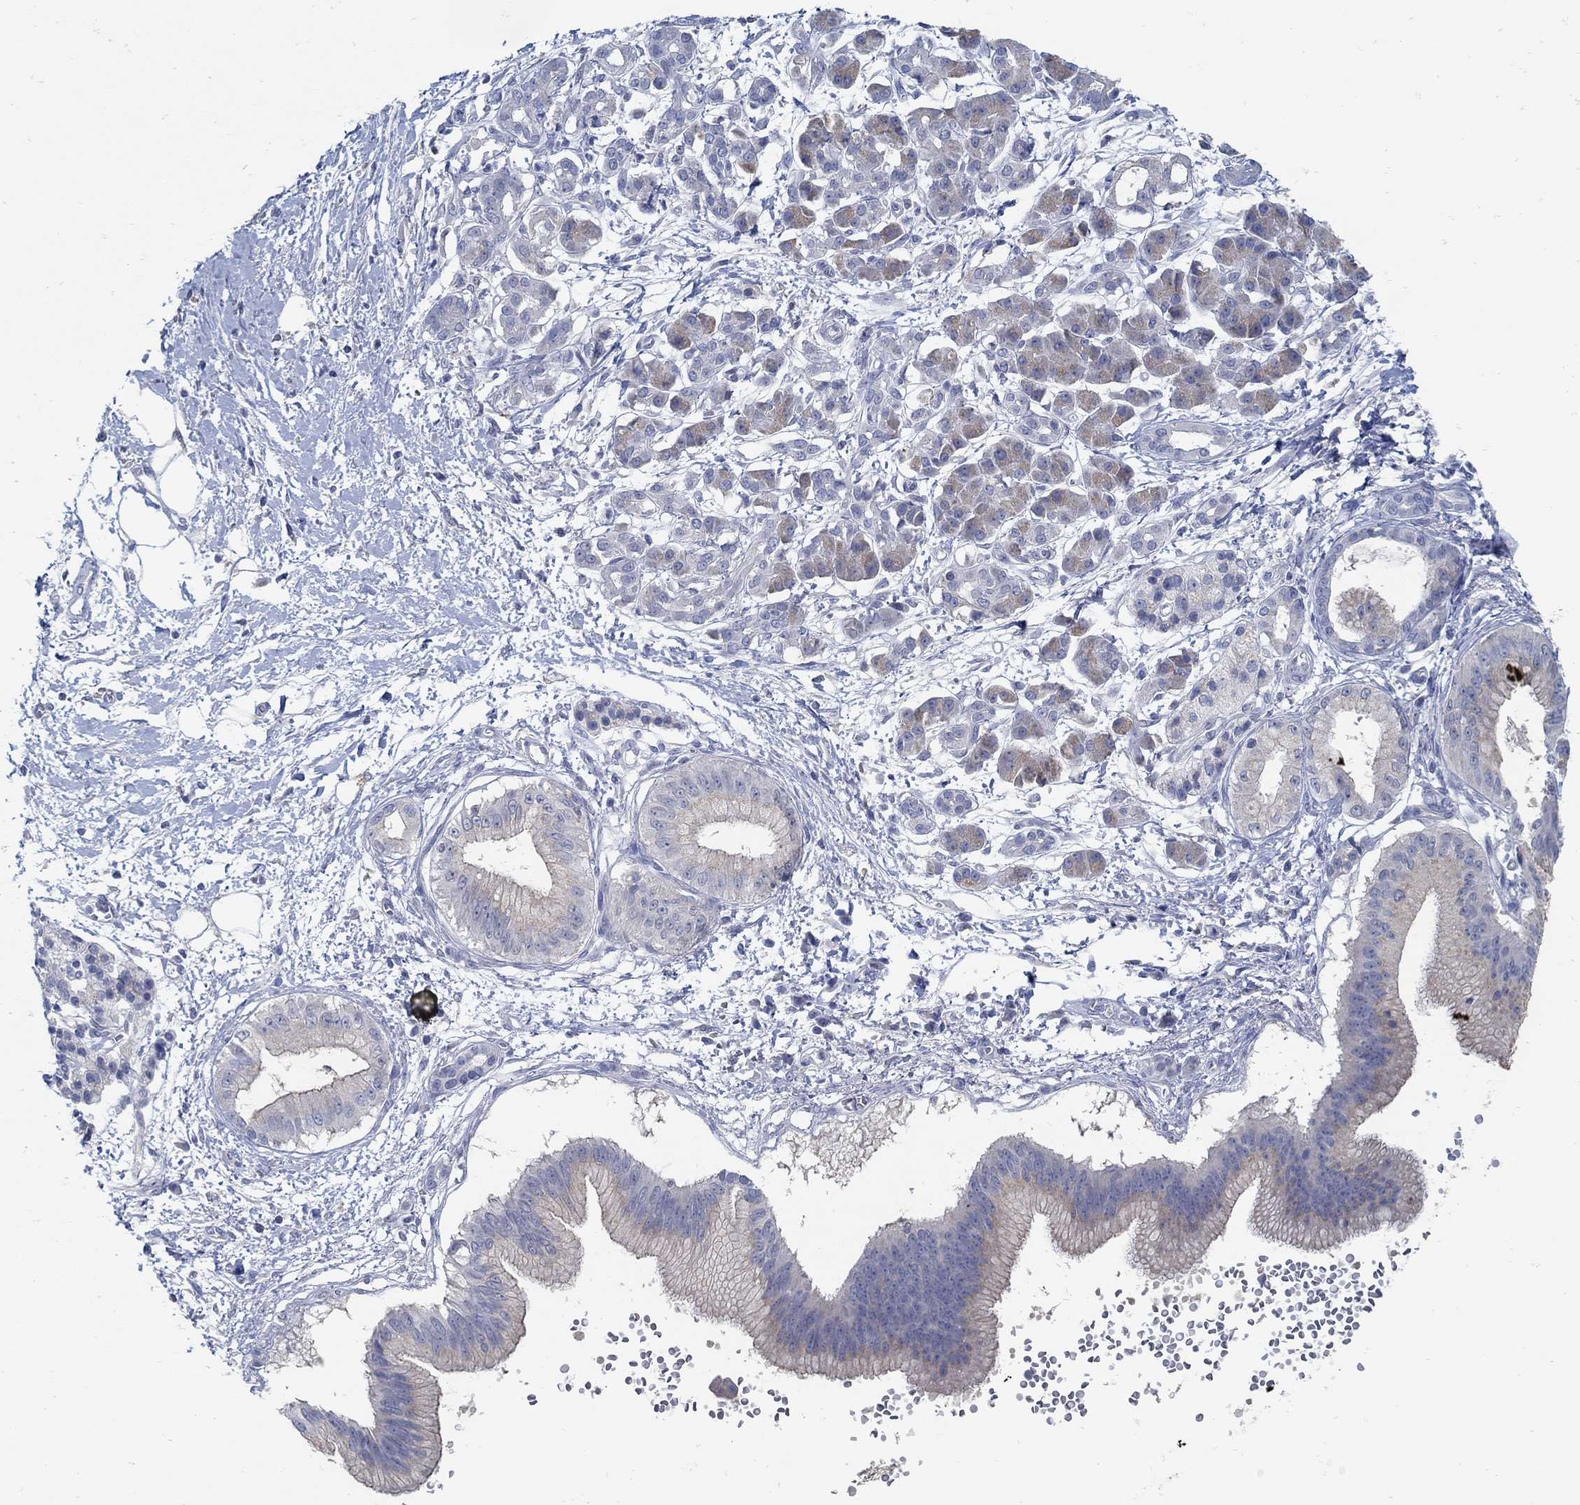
{"staining": {"intensity": "weak", "quantity": "25%-75%", "location": "cytoplasmic/membranous"}, "tissue": "pancreatic cancer", "cell_type": "Tumor cells", "image_type": "cancer", "snomed": [{"axis": "morphology", "description": "Adenocarcinoma, NOS"}, {"axis": "topography", "description": "Pancreas"}], "caption": "A low amount of weak cytoplasmic/membranous expression is appreciated in about 25%-75% of tumor cells in pancreatic adenocarcinoma tissue.", "gene": "ZFAND4", "patient": {"sex": "male", "age": 72}}